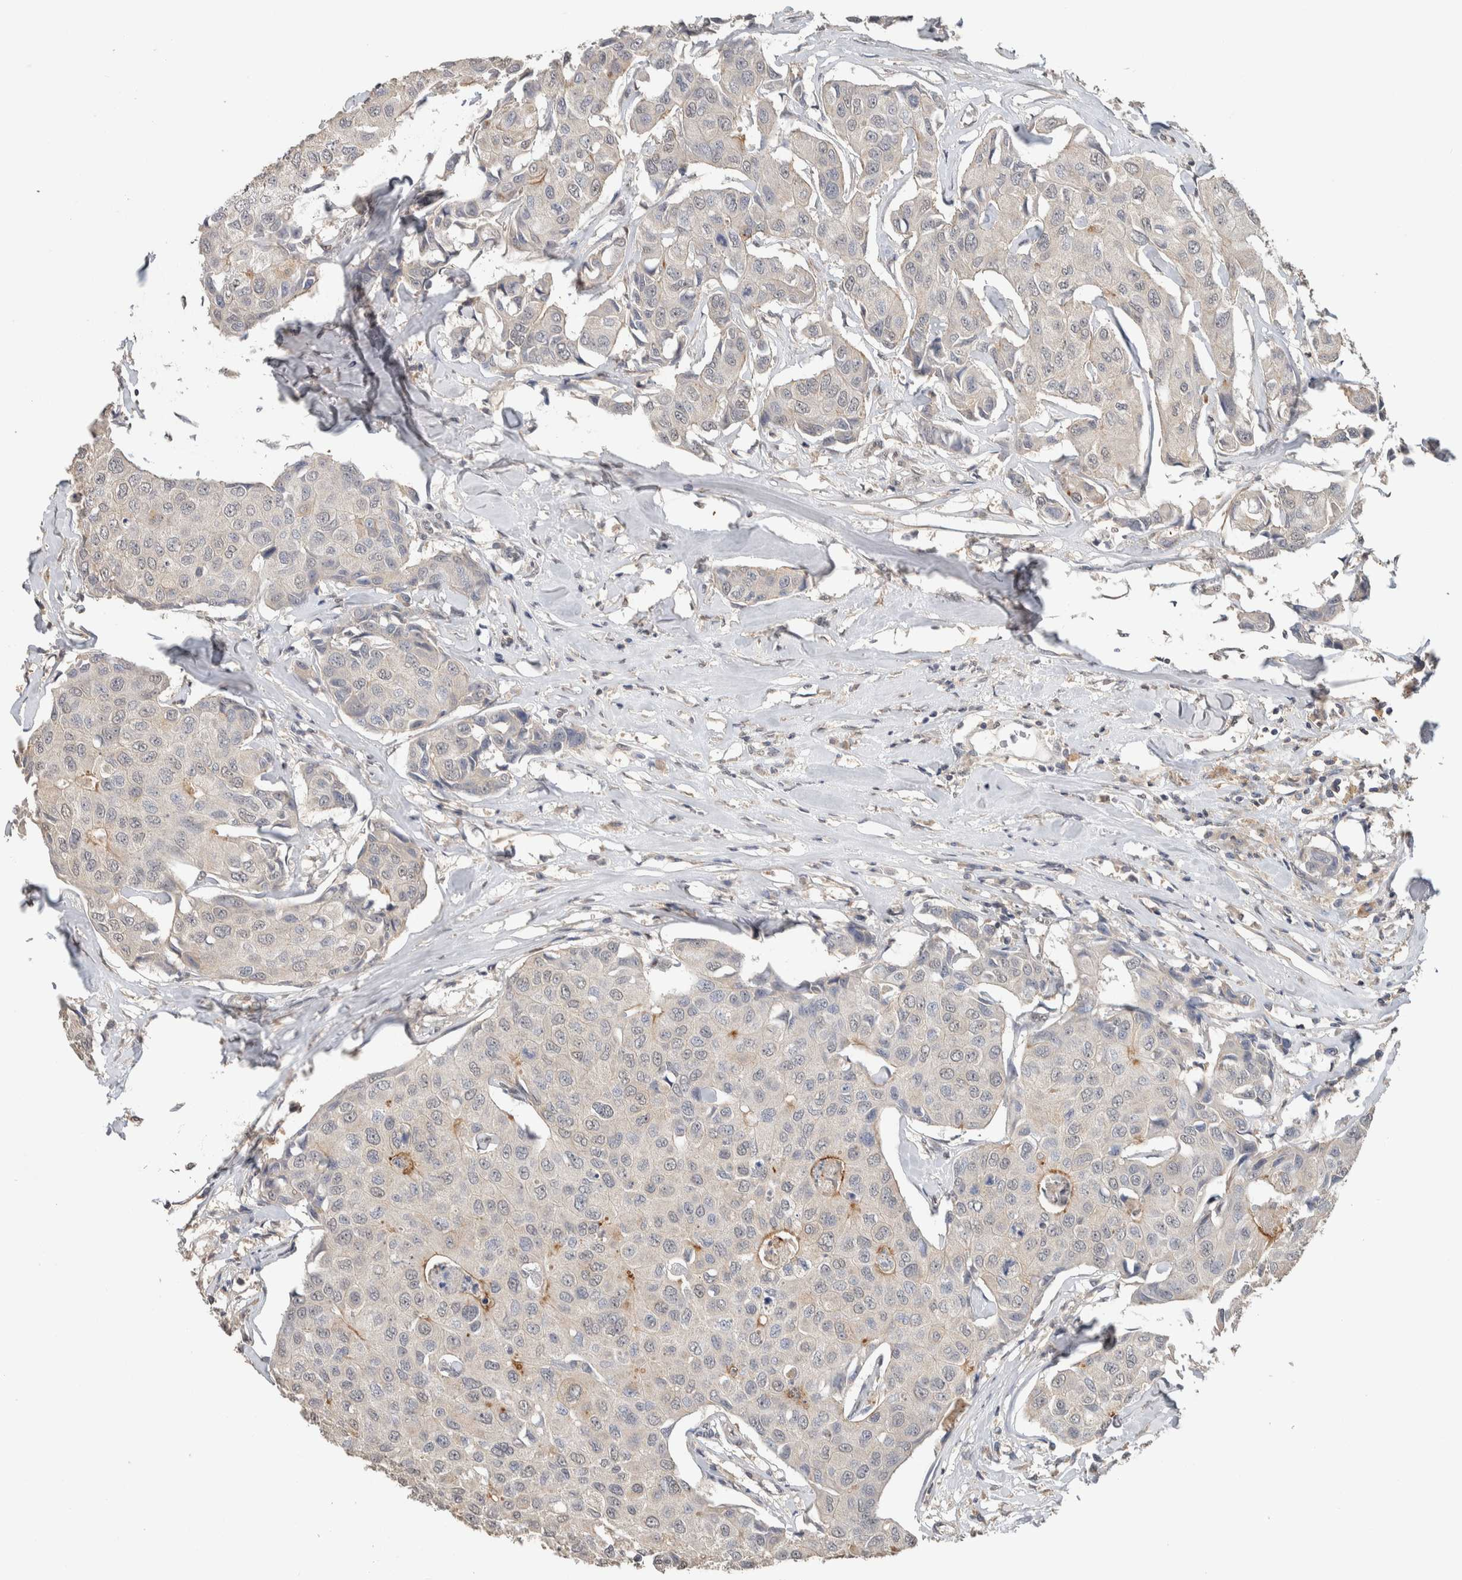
{"staining": {"intensity": "negative", "quantity": "none", "location": "none"}, "tissue": "breast cancer", "cell_type": "Tumor cells", "image_type": "cancer", "snomed": [{"axis": "morphology", "description": "Duct carcinoma"}, {"axis": "topography", "description": "Breast"}], "caption": "The micrograph shows no significant positivity in tumor cells of breast cancer (infiltrating ductal carcinoma). (Brightfield microscopy of DAB (3,3'-diaminobenzidine) IHC at high magnification).", "gene": "CYSRT1", "patient": {"sex": "female", "age": 80}}